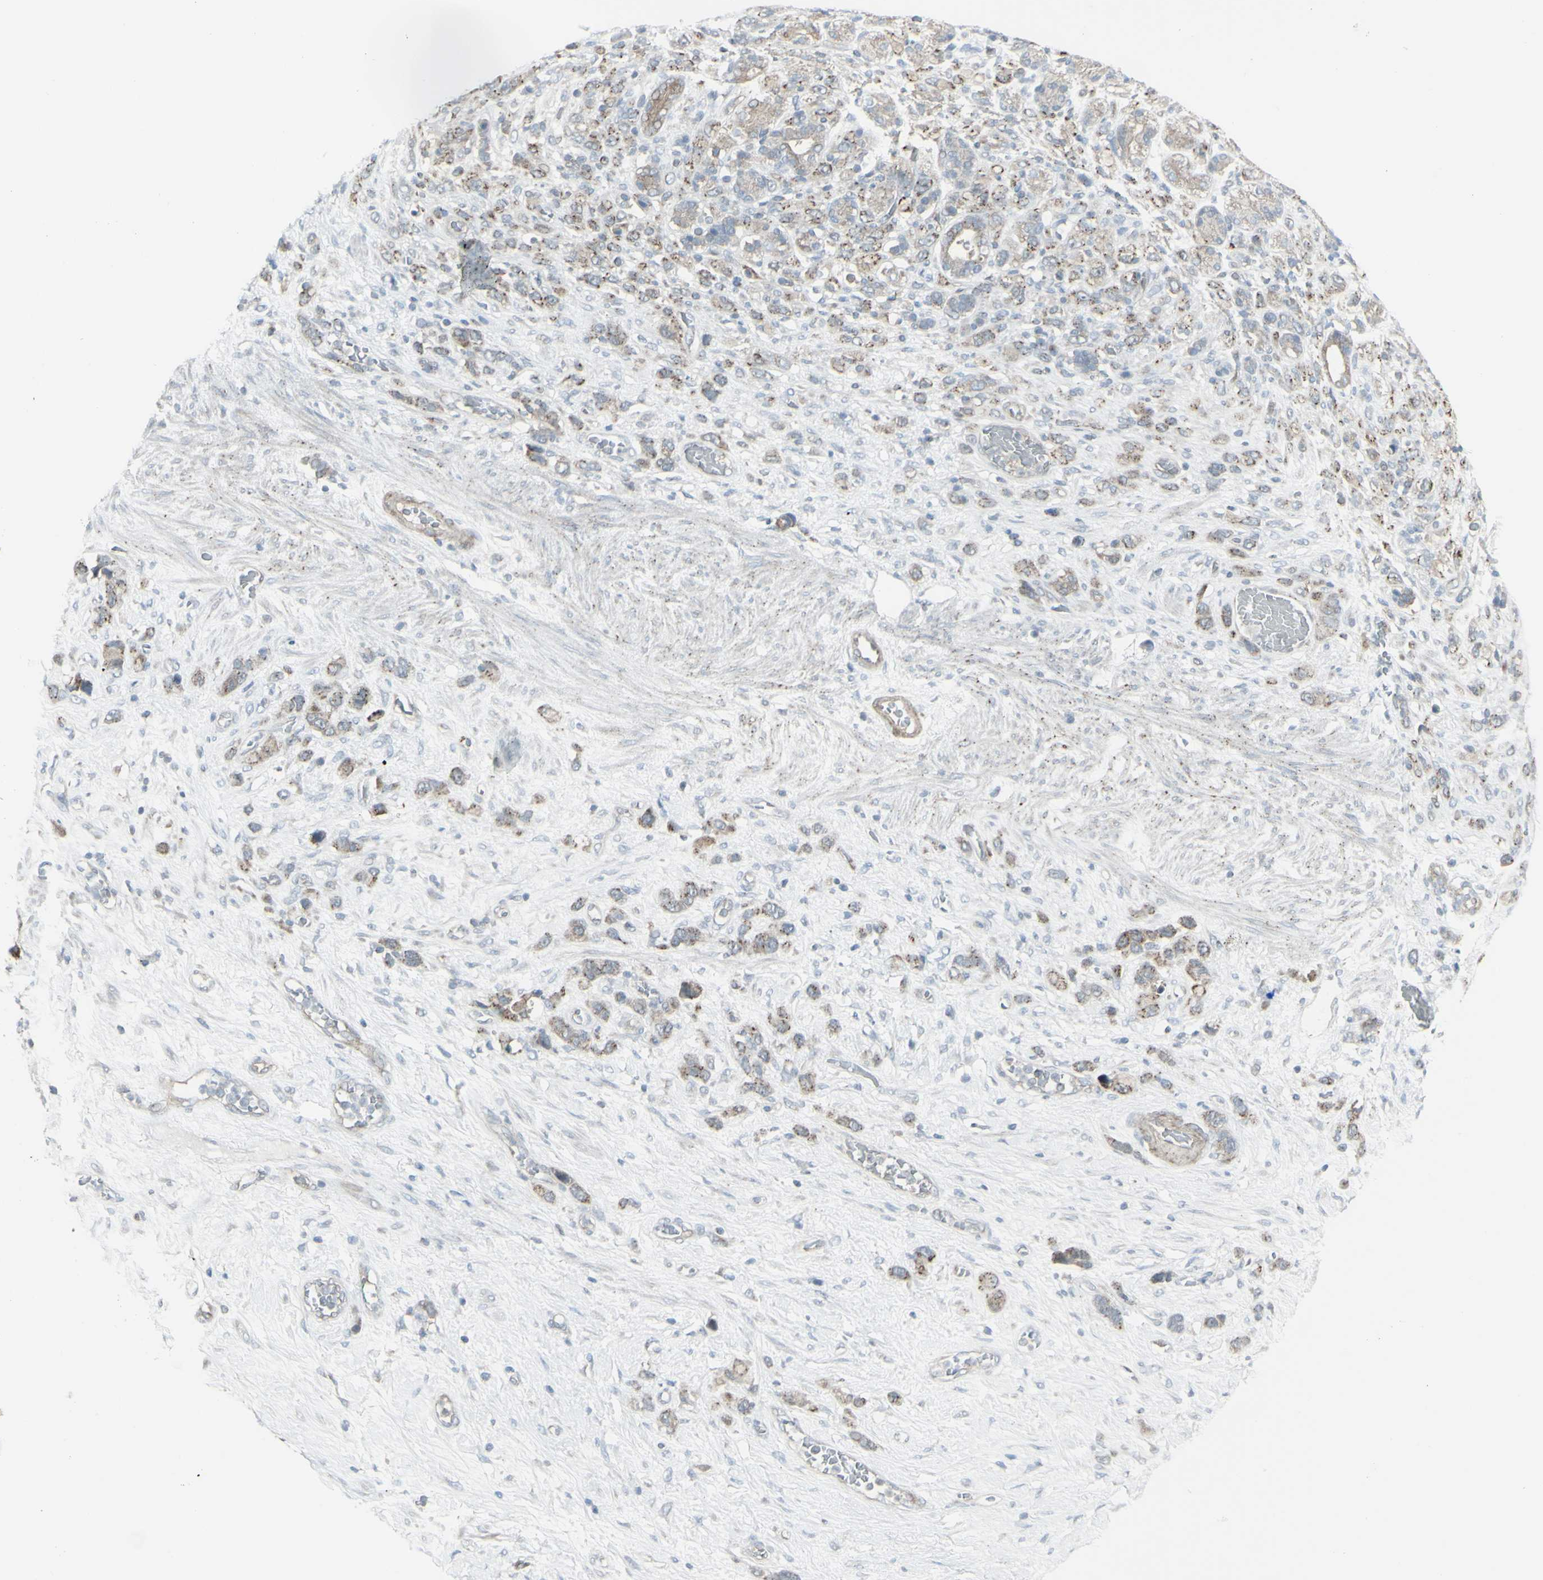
{"staining": {"intensity": "moderate", "quantity": "25%-75%", "location": "cytoplasmic/membranous"}, "tissue": "stomach cancer", "cell_type": "Tumor cells", "image_type": "cancer", "snomed": [{"axis": "morphology", "description": "Adenocarcinoma, NOS"}, {"axis": "morphology", "description": "Adenocarcinoma, High grade"}, {"axis": "topography", "description": "Stomach, upper"}, {"axis": "topography", "description": "Stomach, lower"}], "caption": "Stomach cancer stained with a protein marker reveals moderate staining in tumor cells.", "gene": "GALNT6", "patient": {"sex": "female", "age": 65}}